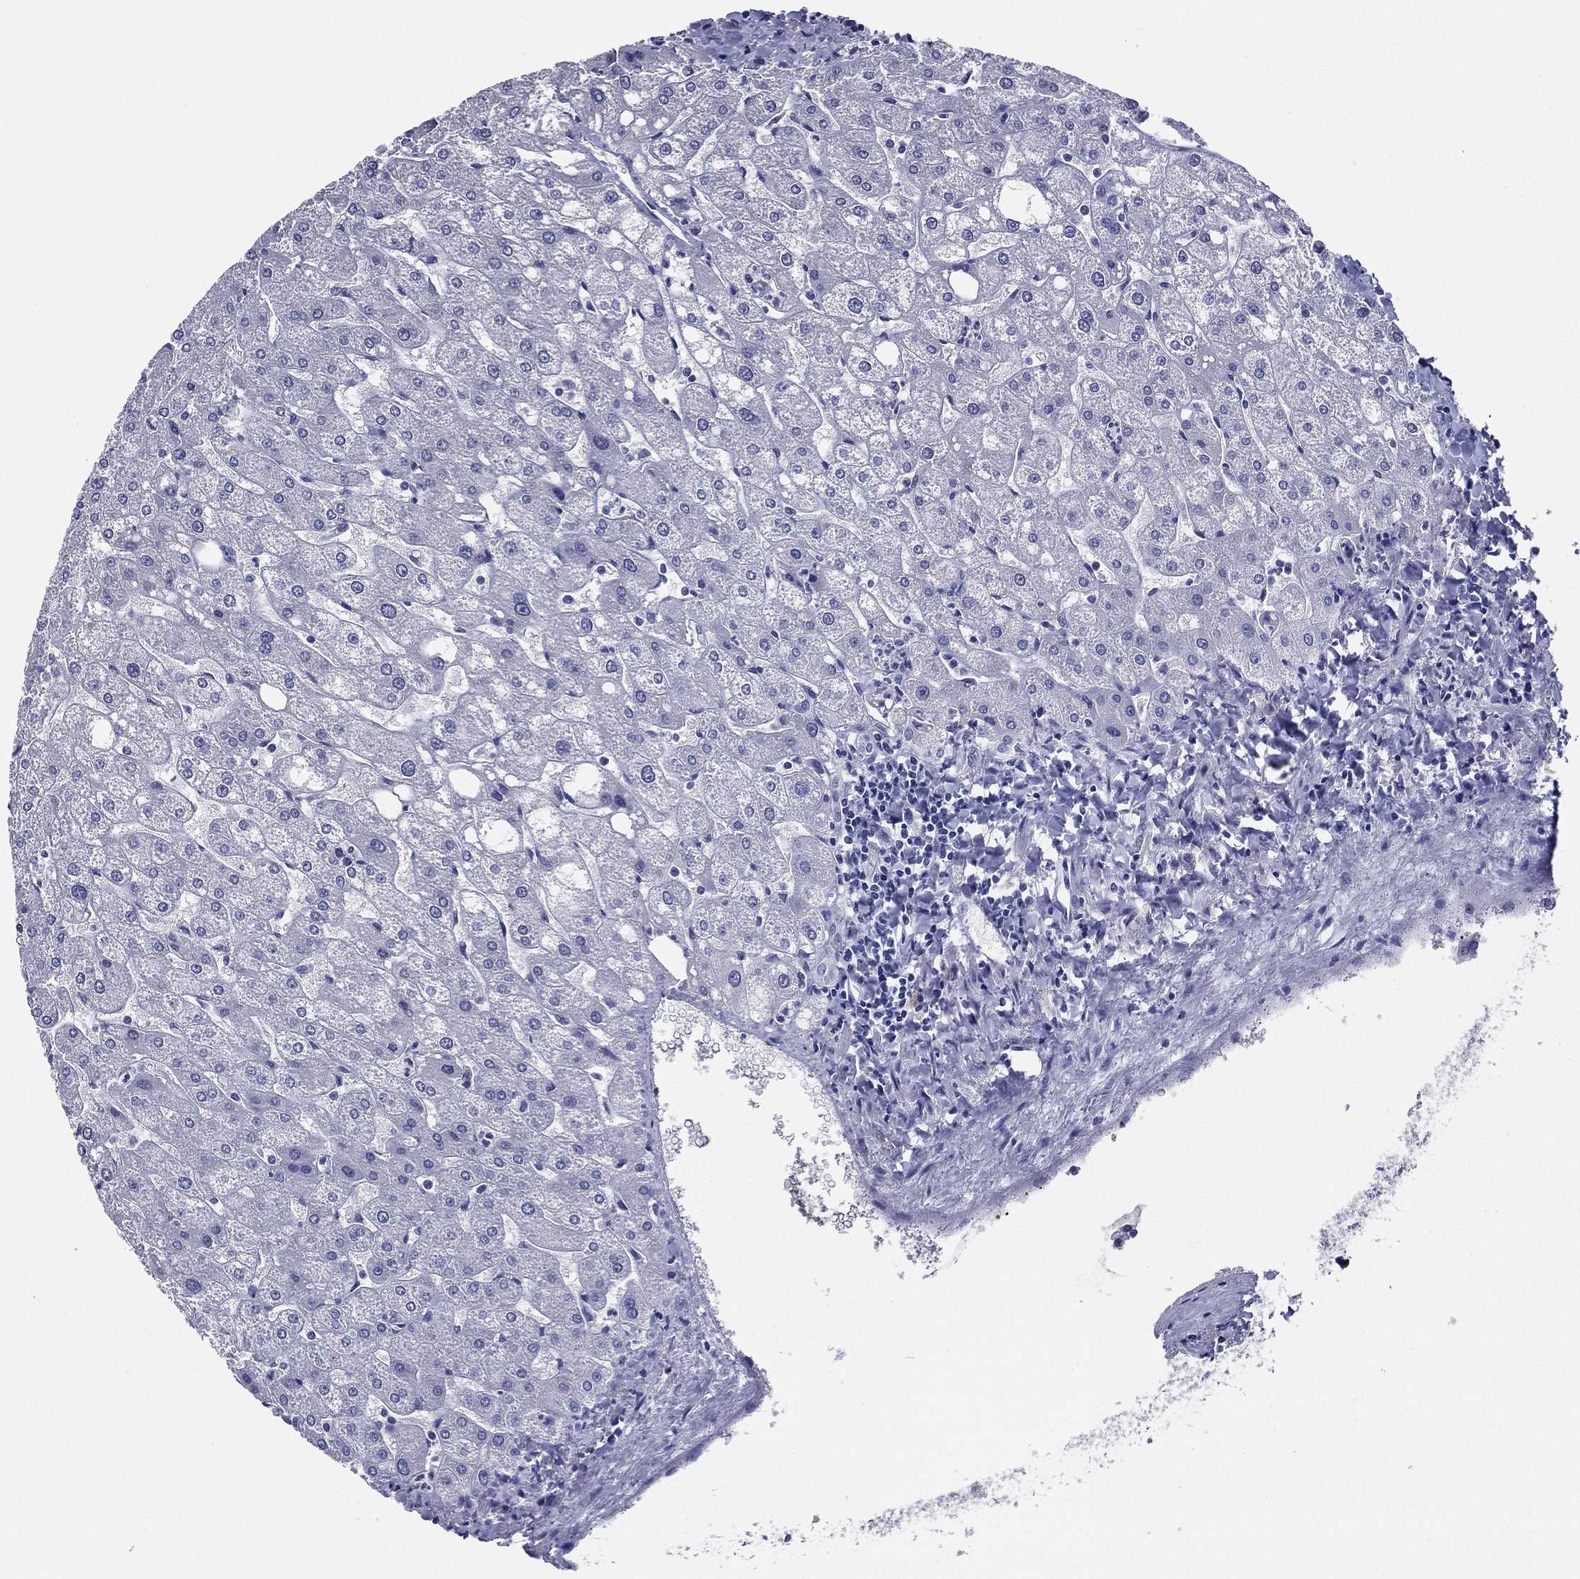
{"staining": {"intensity": "negative", "quantity": "none", "location": "none"}, "tissue": "liver", "cell_type": "Cholangiocytes", "image_type": "normal", "snomed": [{"axis": "morphology", "description": "Normal tissue, NOS"}, {"axis": "topography", "description": "Liver"}], "caption": "High power microscopy micrograph of an IHC histopathology image of unremarkable liver, revealing no significant positivity in cholangiocytes.", "gene": "TFAP2A", "patient": {"sex": "male", "age": 67}}